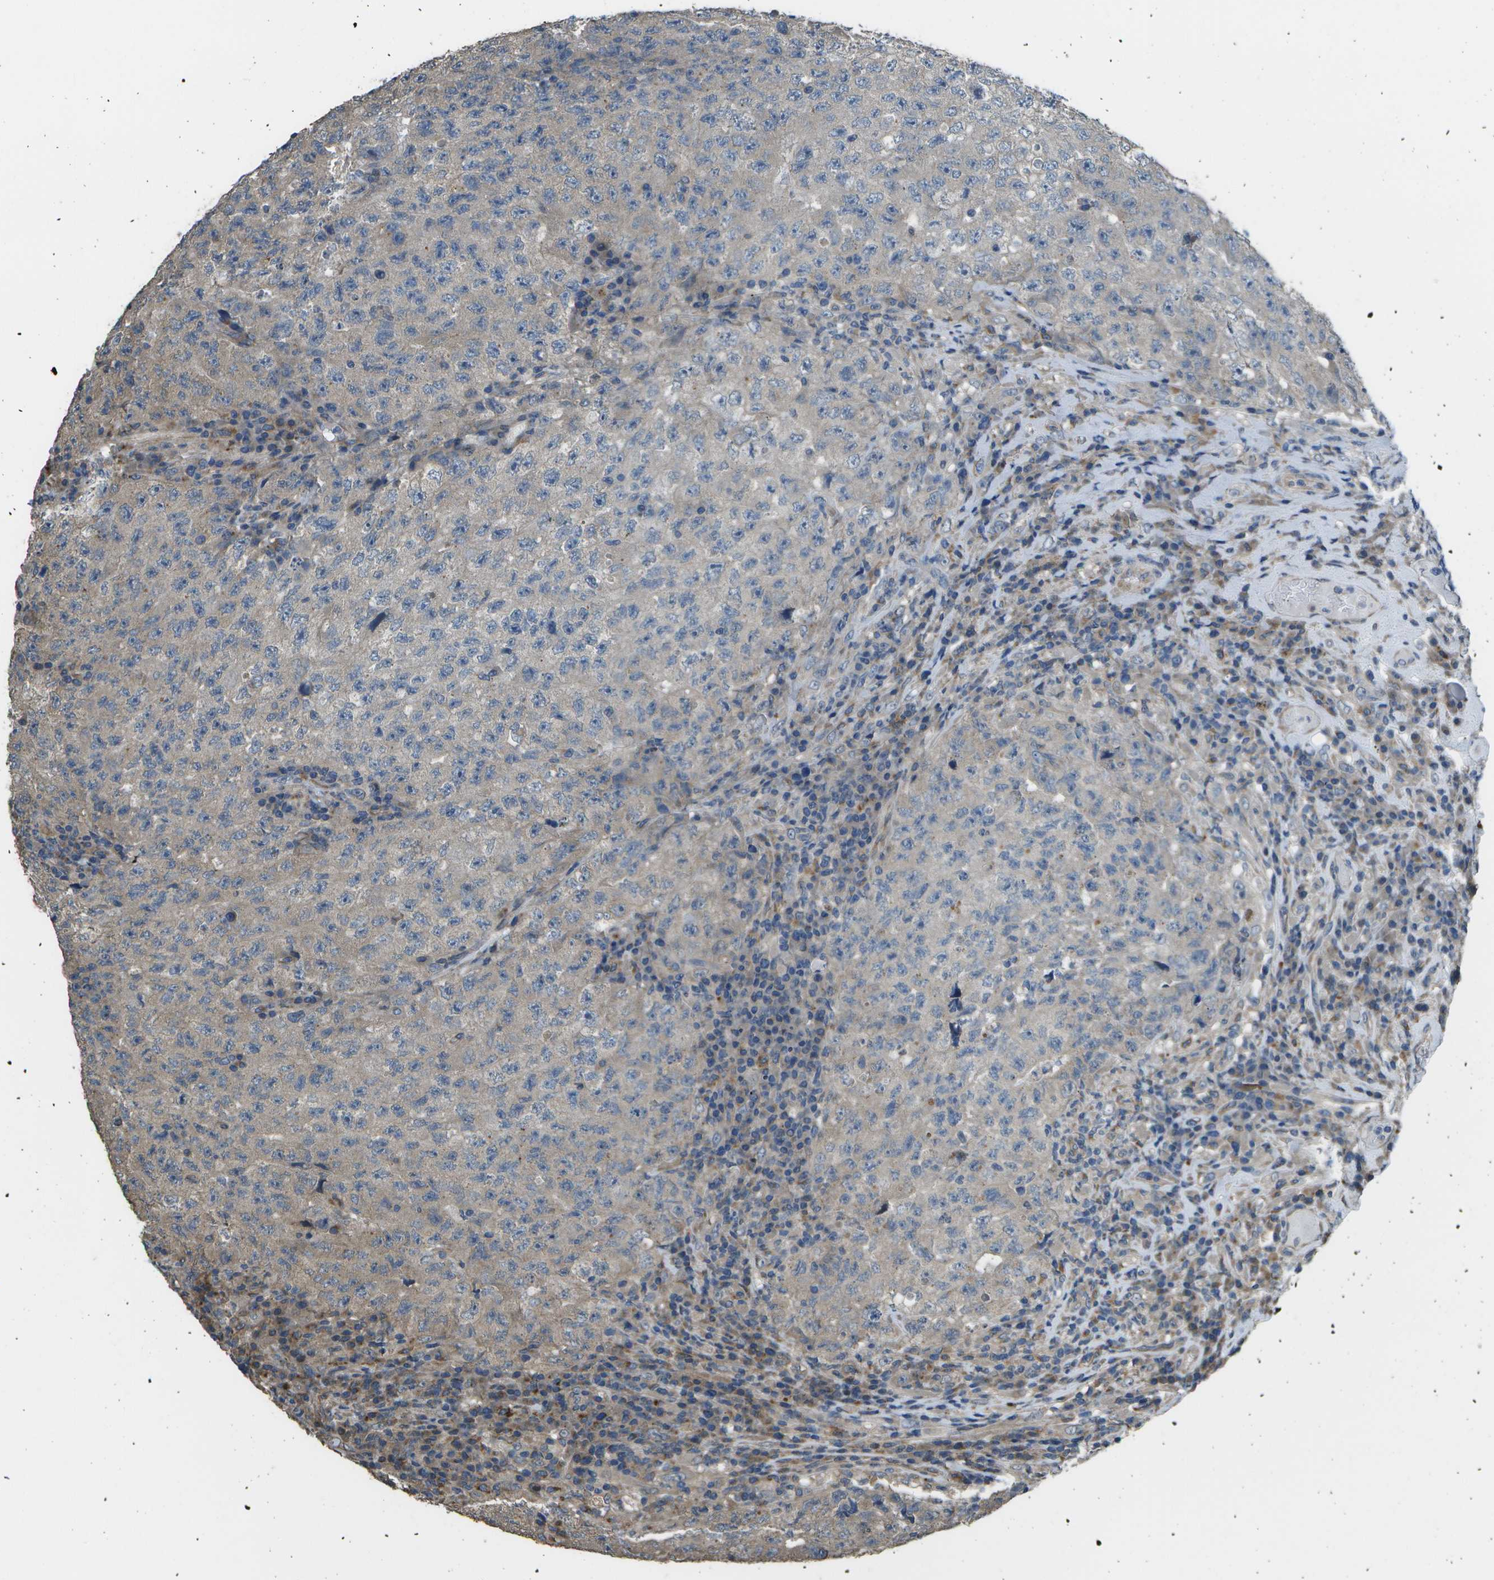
{"staining": {"intensity": "negative", "quantity": "none", "location": "none"}, "tissue": "testis cancer", "cell_type": "Tumor cells", "image_type": "cancer", "snomed": [{"axis": "morphology", "description": "Necrosis, NOS"}, {"axis": "morphology", "description": "Carcinoma, Embryonal, NOS"}, {"axis": "topography", "description": "Testis"}], "caption": "Protein analysis of testis cancer (embryonal carcinoma) reveals no significant expression in tumor cells. (Immunohistochemistry, brightfield microscopy, high magnification).", "gene": "CLNS1A", "patient": {"sex": "male", "age": 19}}